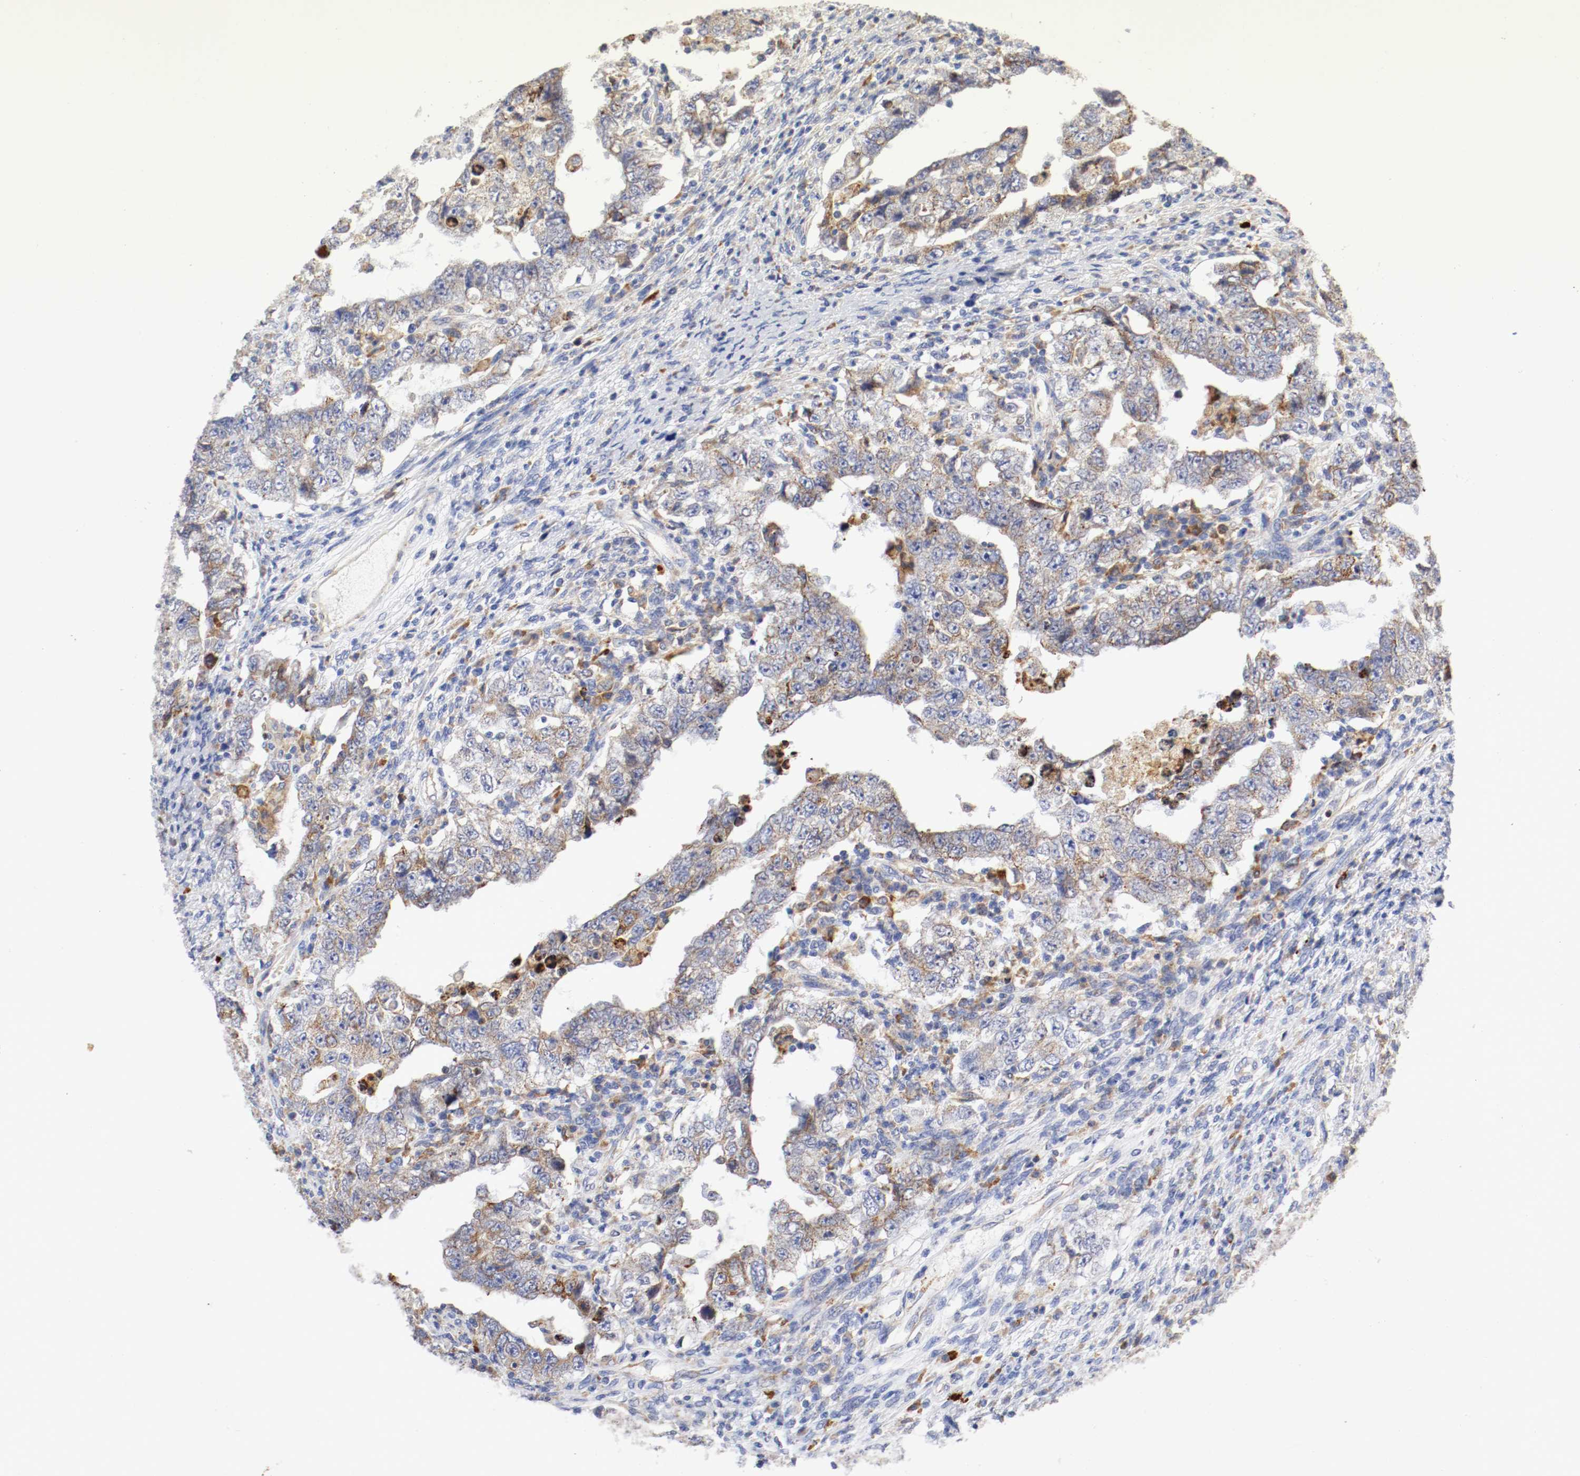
{"staining": {"intensity": "strong", "quantity": "25%-75%", "location": "cytoplasmic/membranous"}, "tissue": "testis cancer", "cell_type": "Tumor cells", "image_type": "cancer", "snomed": [{"axis": "morphology", "description": "Carcinoma, Embryonal, NOS"}, {"axis": "topography", "description": "Testis"}], "caption": "A brown stain highlights strong cytoplasmic/membranous staining of a protein in human testis cancer tumor cells. (brown staining indicates protein expression, while blue staining denotes nuclei).", "gene": "TRAF2", "patient": {"sex": "male", "age": 26}}